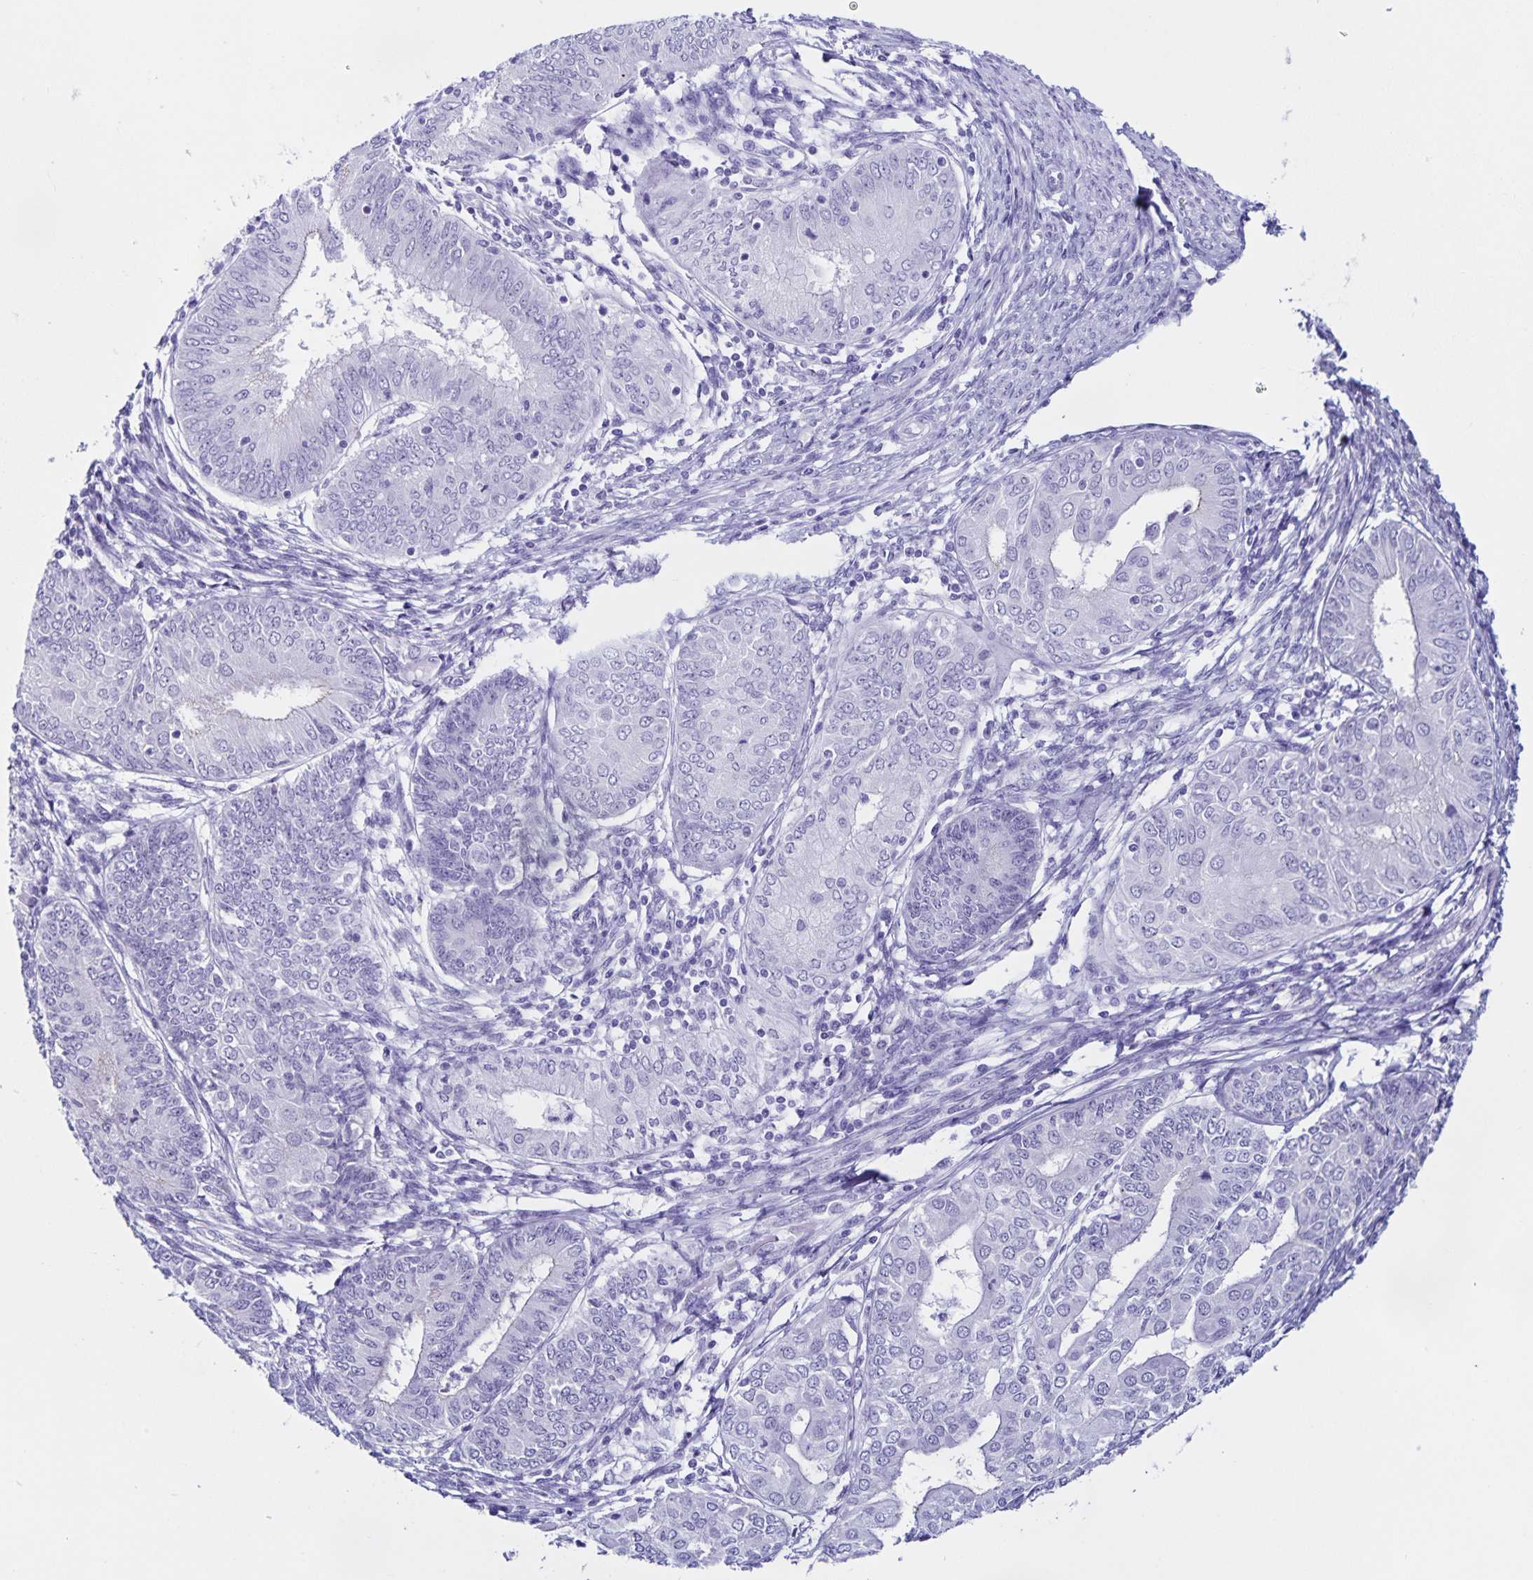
{"staining": {"intensity": "negative", "quantity": "none", "location": "none"}, "tissue": "endometrial cancer", "cell_type": "Tumor cells", "image_type": "cancer", "snomed": [{"axis": "morphology", "description": "Adenocarcinoma, NOS"}, {"axis": "topography", "description": "Endometrium"}], "caption": "This is an immunohistochemistry (IHC) micrograph of adenocarcinoma (endometrial). There is no positivity in tumor cells.", "gene": "FAM170A", "patient": {"sex": "female", "age": 68}}